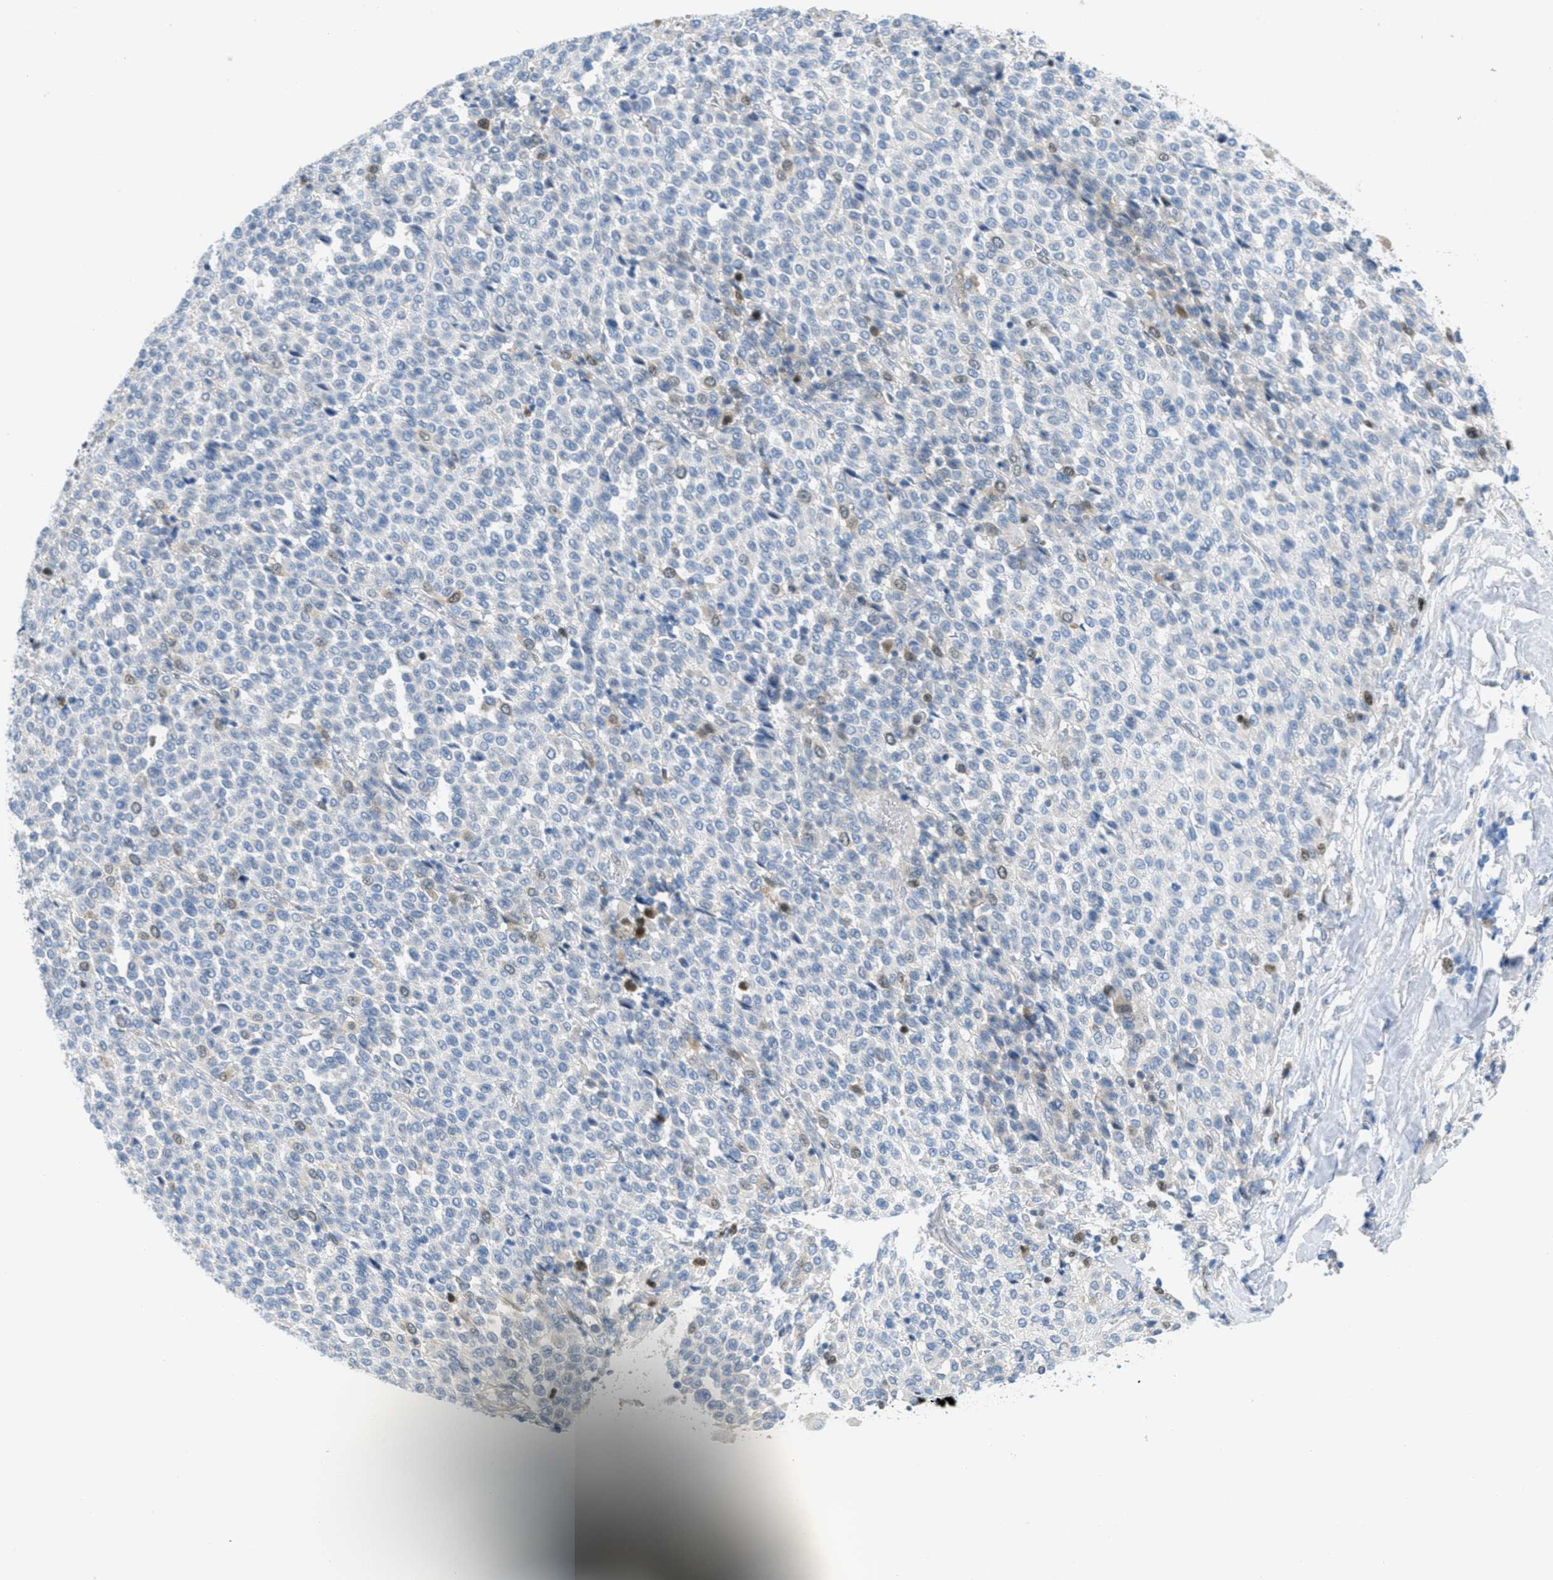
{"staining": {"intensity": "weak", "quantity": "<25%", "location": "nuclear"}, "tissue": "melanoma", "cell_type": "Tumor cells", "image_type": "cancer", "snomed": [{"axis": "morphology", "description": "Malignant melanoma, Metastatic site"}, {"axis": "topography", "description": "Pancreas"}], "caption": "Tumor cells are negative for brown protein staining in malignant melanoma (metastatic site). The staining was performed using DAB (3,3'-diaminobenzidine) to visualize the protein expression in brown, while the nuclei were stained in blue with hematoxylin (Magnification: 20x).", "gene": "ORC6", "patient": {"sex": "female", "age": 30}}